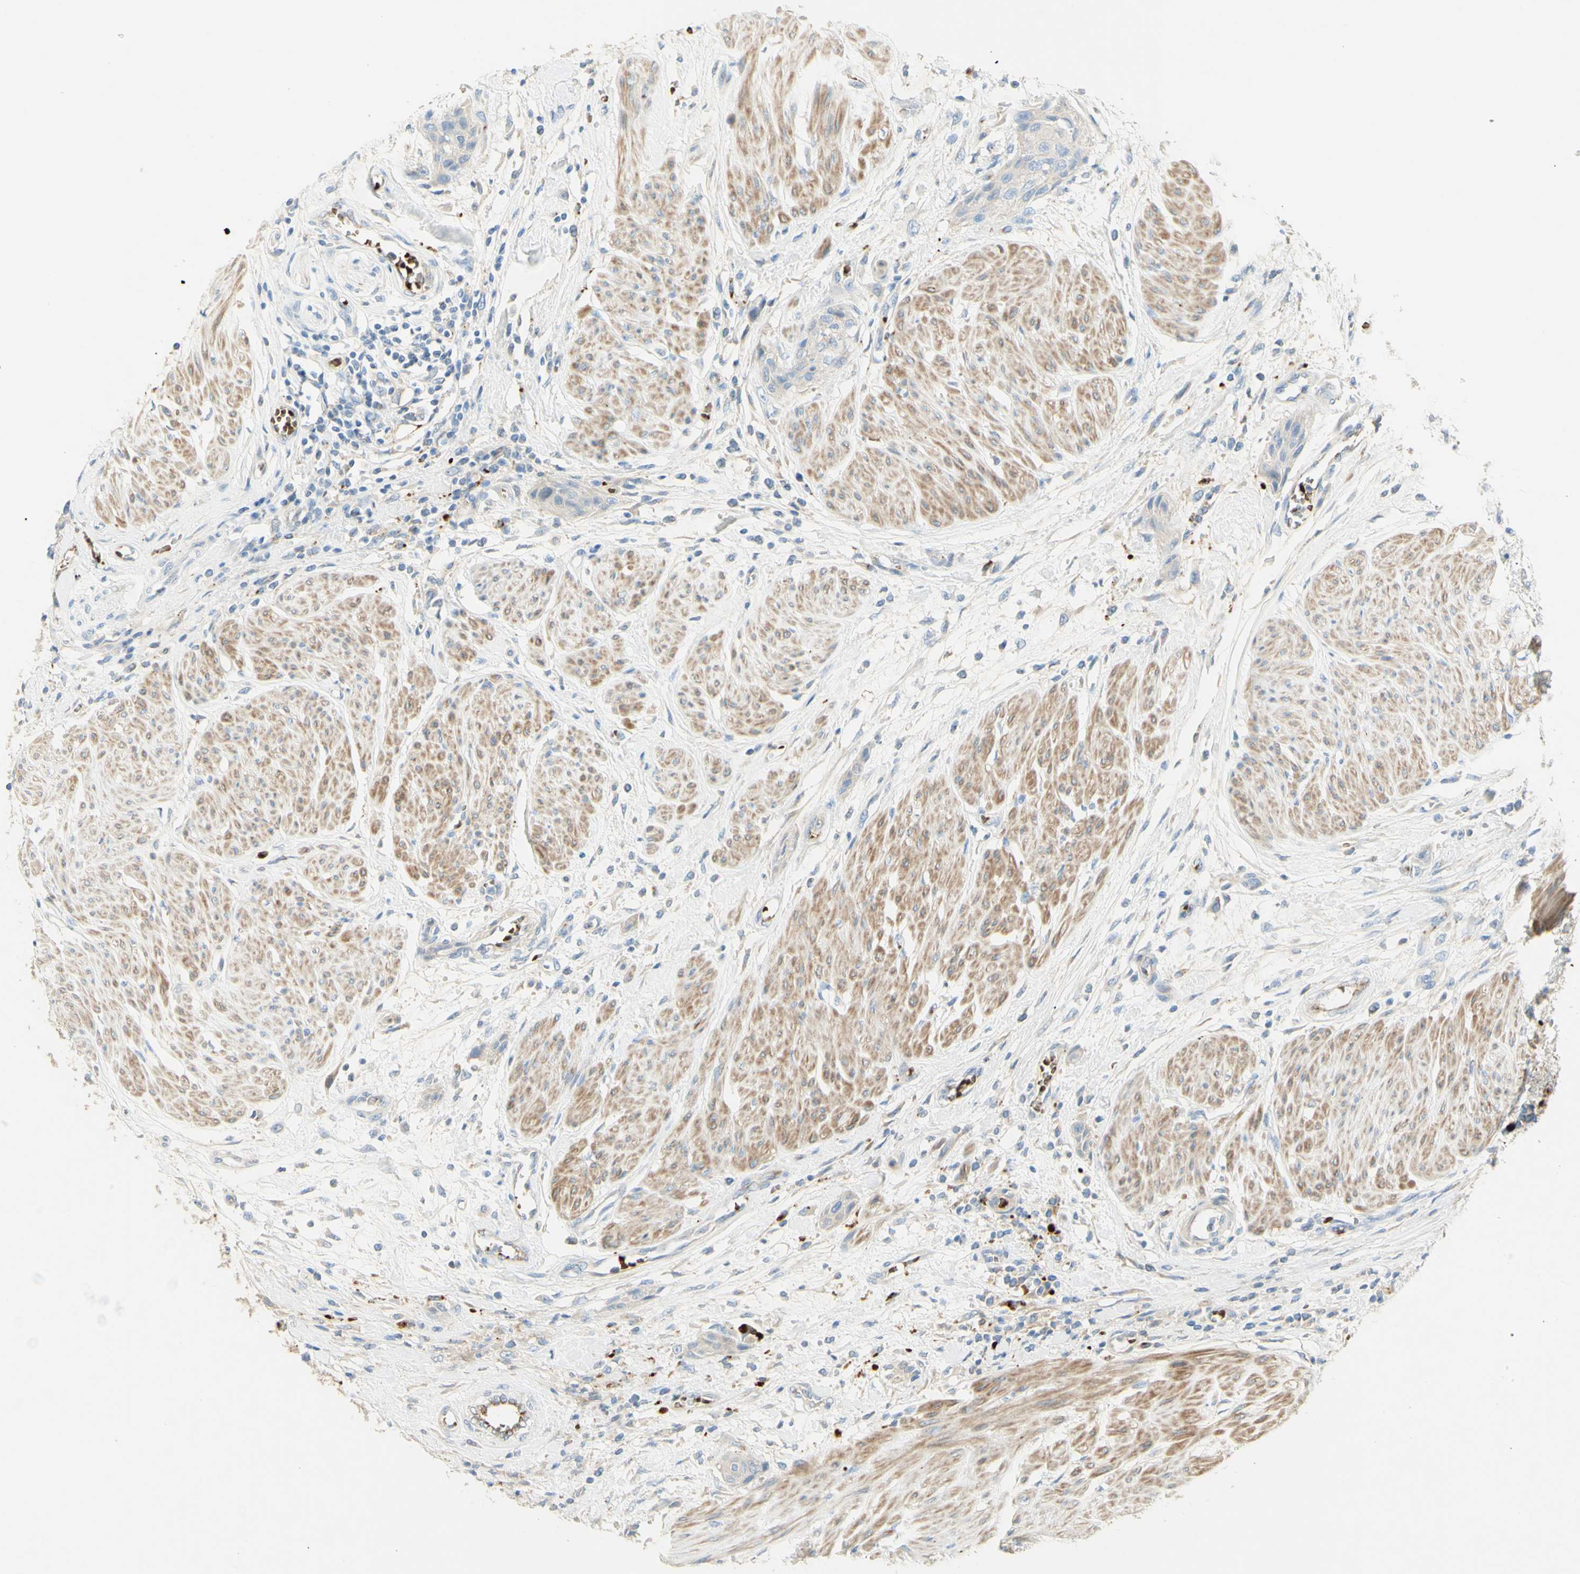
{"staining": {"intensity": "weak", "quantity": "<25%", "location": "cytoplasmic/membranous"}, "tissue": "urothelial cancer", "cell_type": "Tumor cells", "image_type": "cancer", "snomed": [{"axis": "morphology", "description": "Urothelial carcinoma, High grade"}, {"axis": "topography", "description": "Urinary bladder"}], "caption": "IHC photomicrograph of neoplastic tissue: high-grade urothelial carcinoma stained with DAB (3,3'-diaminobenzidine) exhibits no significant protein positivity in tumor cells.", "gene": "GAN", "patient": {"sex": "male", "age": 35}}